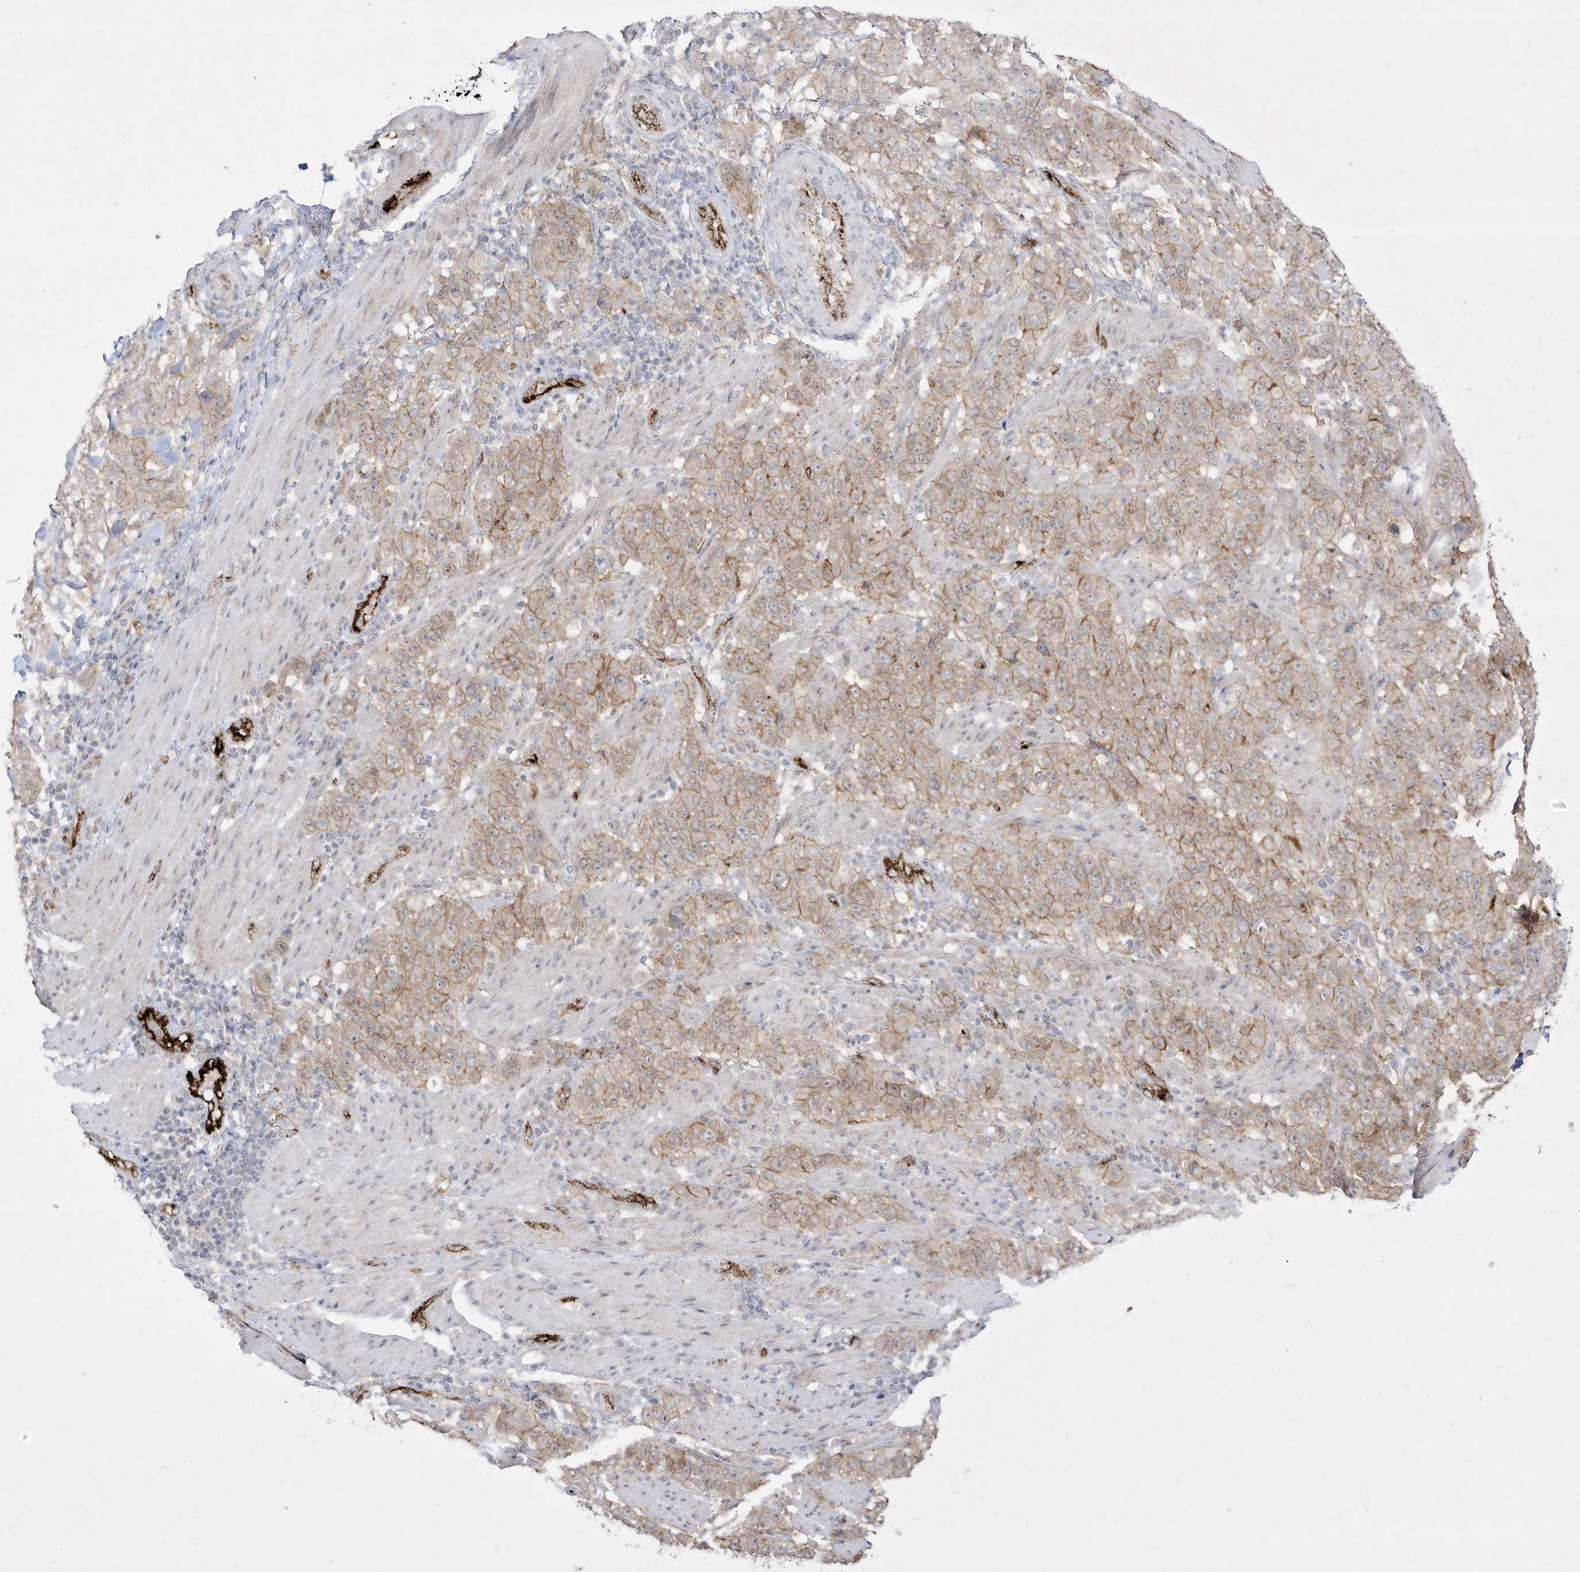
{"staining": {"intensity": "weak", "quantity": ">75%", "location": "cytoplasmic/membranous"}, "tissue": "stomach cancer", "cell_type": "Tumor cells", "image_type": "cancer", "snomed": [{"axis": "morphology", "description": "Adenocarcinoma, NOS"}, {"axis": "topography", "description": "Stomach"}], "caption": "Immunohistochemistry (DAB (3,3'-diaminobenzidine)) staining of human stomach cancer (adenocarcinoma) exhibits weak cytoplasmic/membranous protein expression in approximately >75% of tumor cells.", "gene": "ZGRF1", "patient": {"sex": "male", "age": 48}}